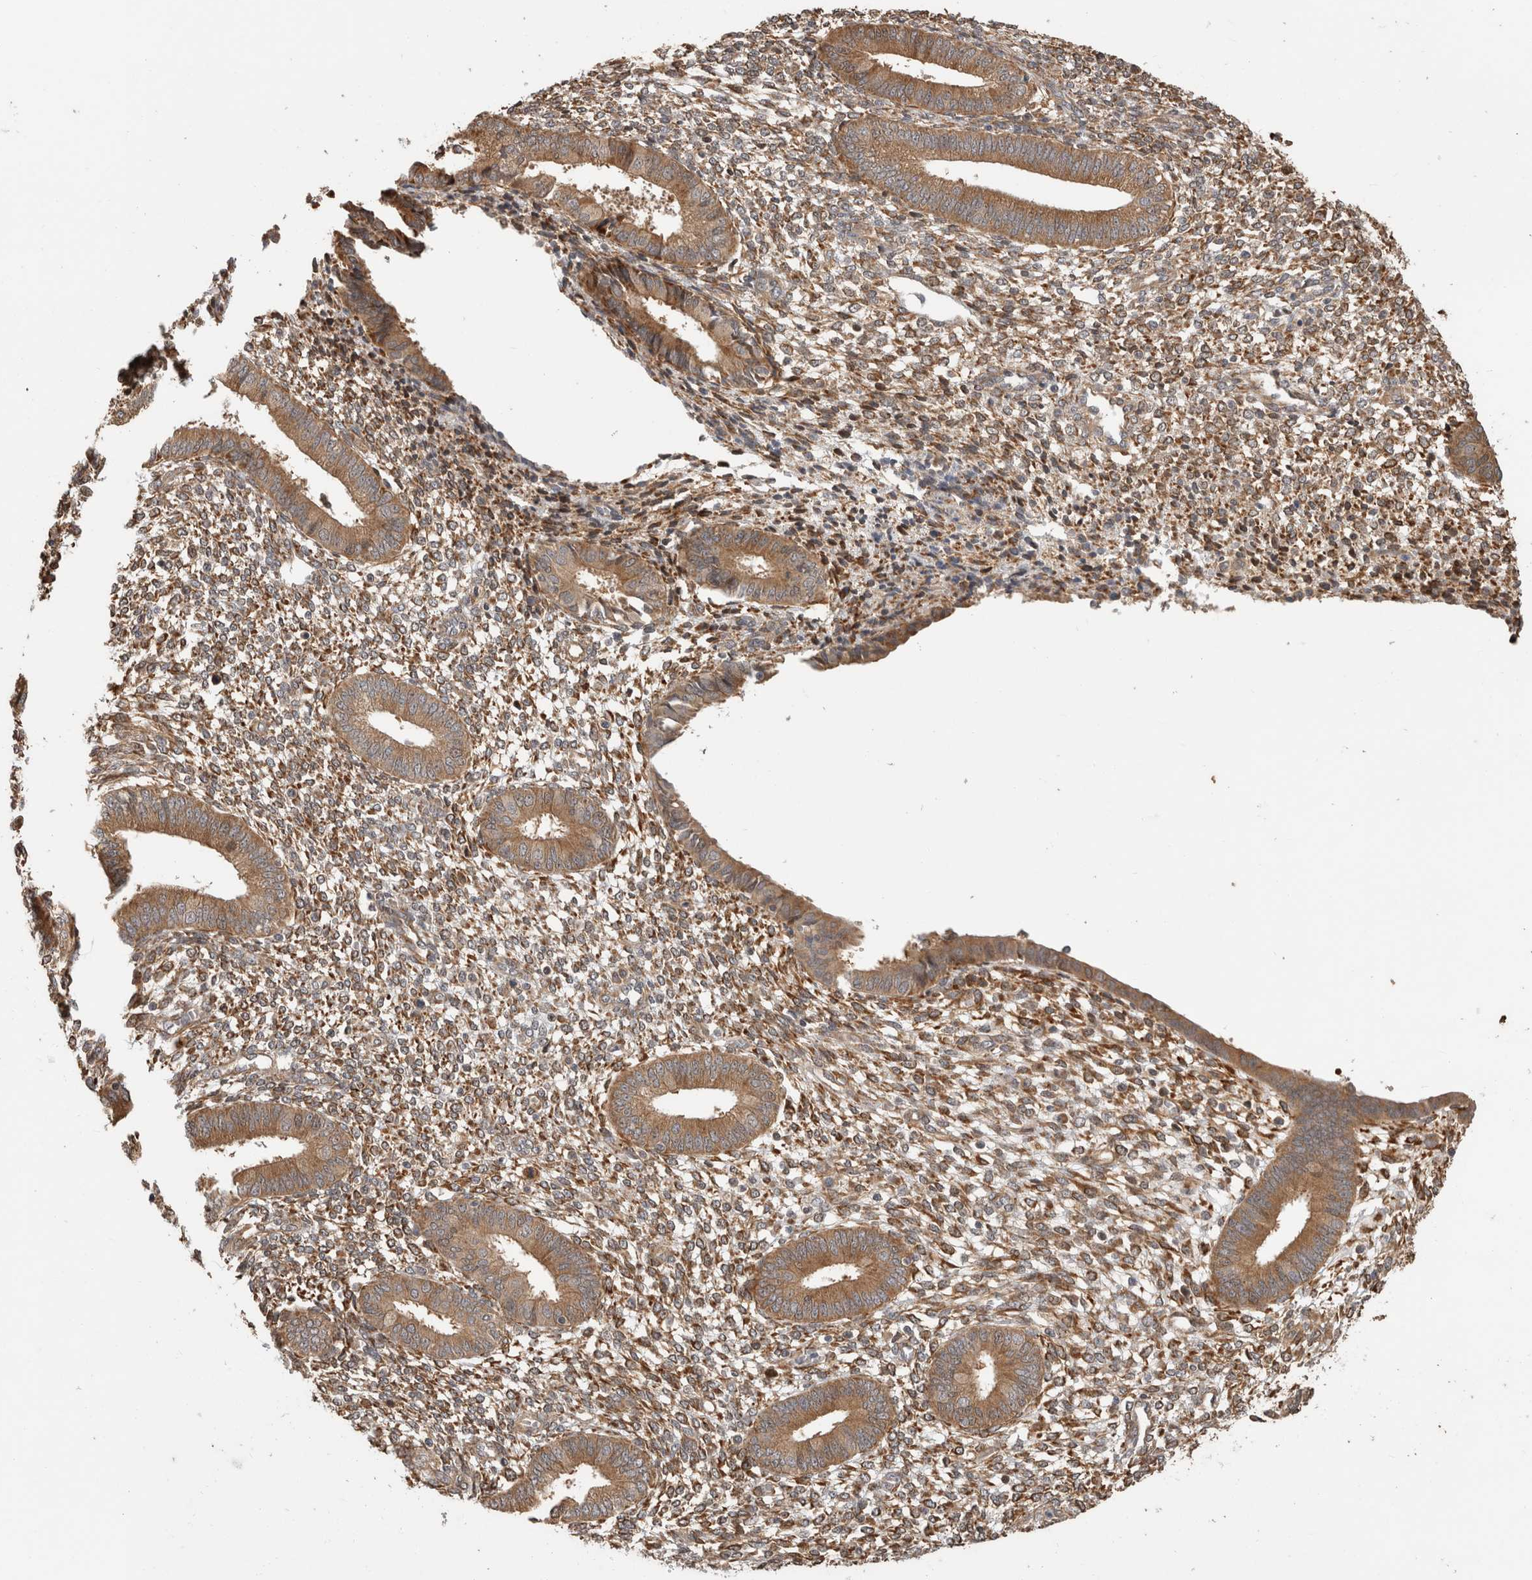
{"staining": {"intensity": "moderate", "quantity": ">75%", "location": "cytoplasmic/membranous"}, "tissue": "endometrium", "cell_type": "Cells in endometrial stroma", "image_type": "normal", "snomed": [{"axis": "morphology", "description": "Normal tissue, NOS"}, {"axis": "topography", "description": "Endometrium"}], "caption": "About >75% of cells in endometrial stroma in normal human endometrium exhibit moderate cytoplasmic/membranous protein expression as visualized by brown immunohistochemical staining.", "gene": "PCDHB15", "patient": {"sex": "female", "age": 46}}